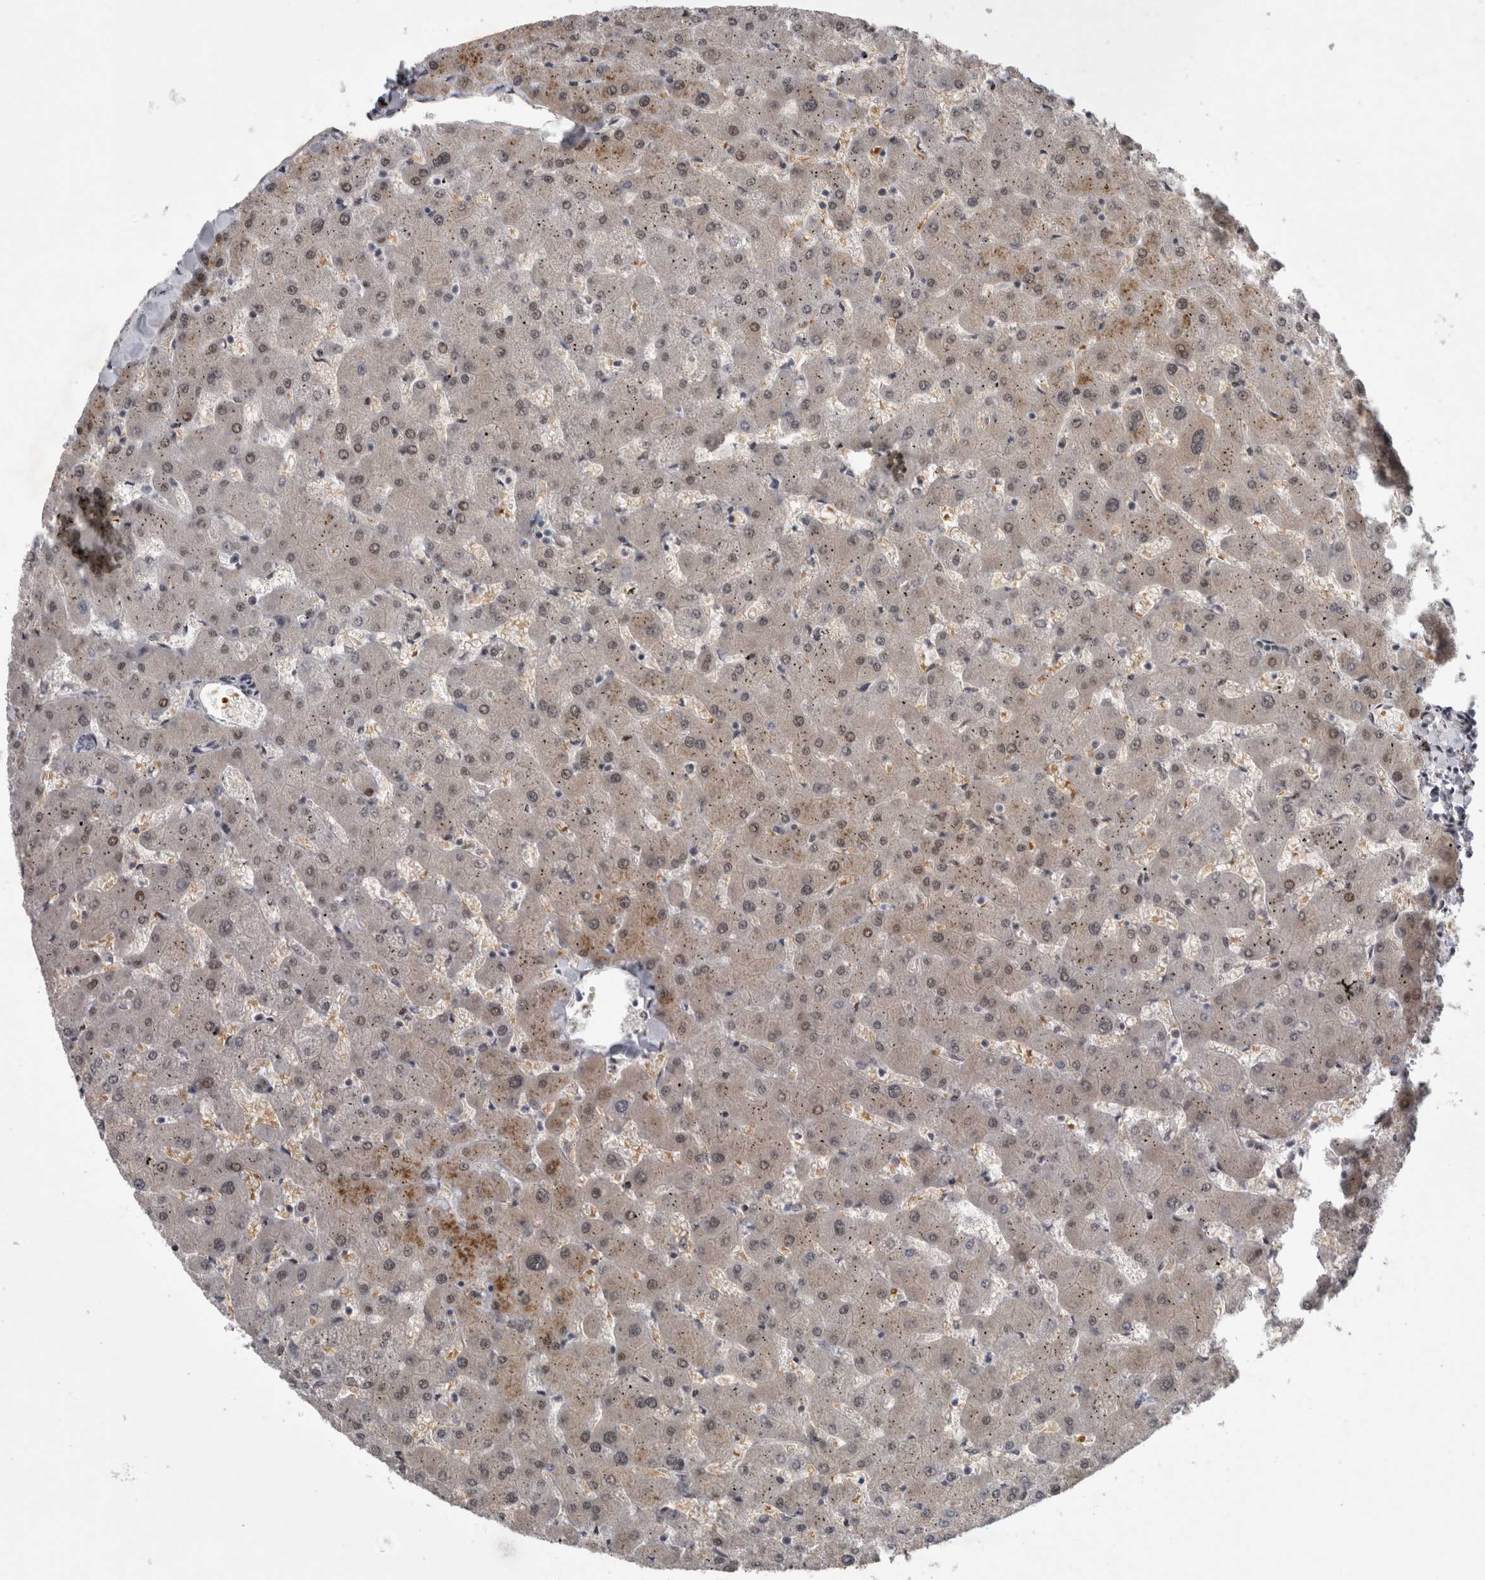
{"staining": {"intensity": "negative", "quantity": "none", "location": "none"}, "tissue": "liver", "cell_type": "Cholangiocytes", "image_type": "normal", "snomed": [{"axis": "morphology", "description": "Normal tissue, NOS"}, {"axis": "topography", "description": "Liver"}], "caption": "High magnification brightfield microscopy of normal liver stained with DAB (3,3'-diaminobenzidine) (brown) and counterstained with hematoxylin (blue): cholangiocytes show no significant staining.", "gene": "IFI44", "patient": {"sex": "female", "age": 63}}